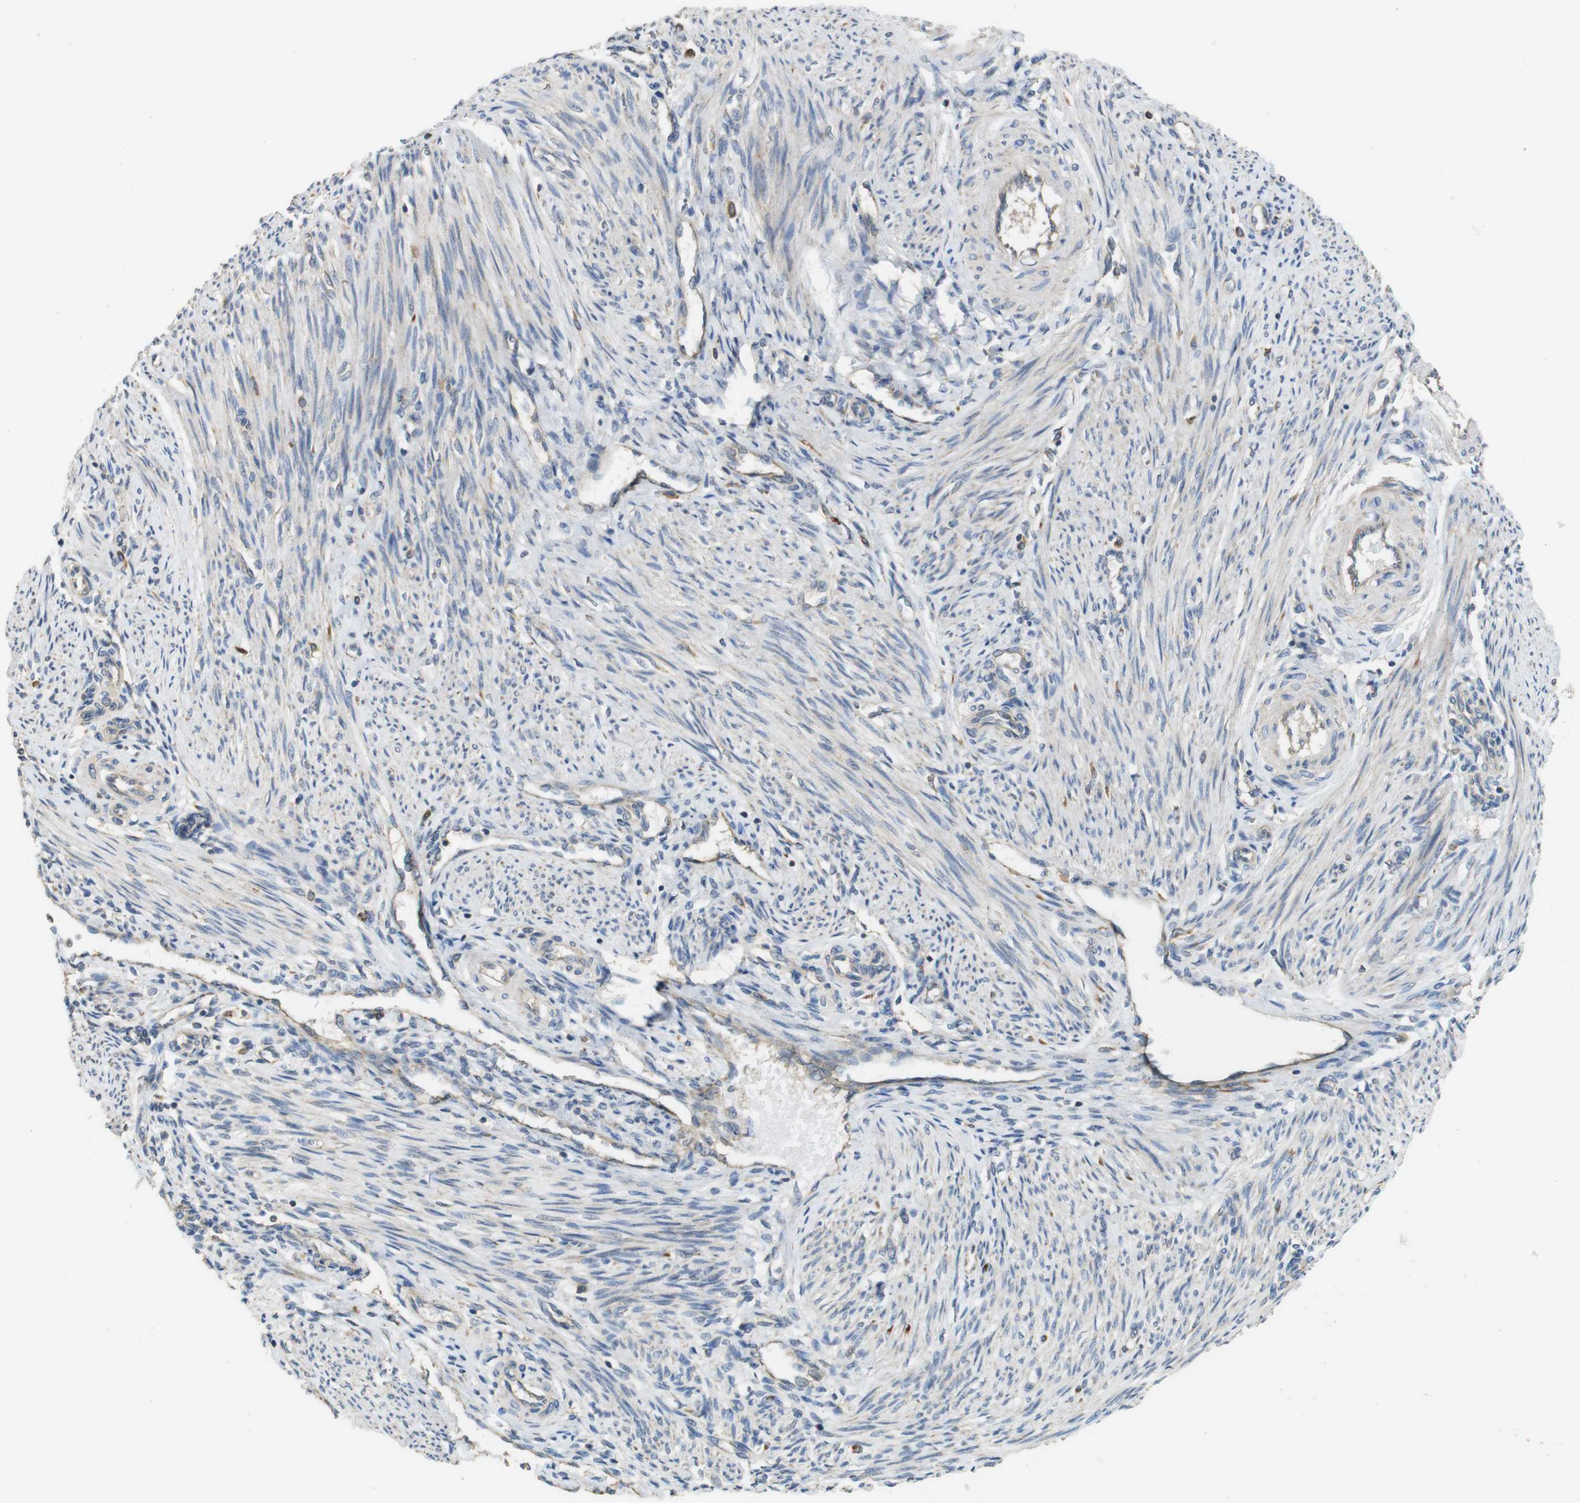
{"staining": {"intensity": "moderate", "quantity": "25%-75%", "location": "cytoplasmic/membranous"}, "tissue": "endometrium", "cell_type": "Cells in endometrial stroma", "image_type": "normal", "snomed": [{"axis": "morphology", "description": "Normal tissue, NOS"}, {"axis": "topography", "description": "Endometrium"}], "caption": "DAB (3,3'-diaminobenzidine) immunohistochemical staining of benign human endometrium reveals moderate cytoplasmic/membranous protein staining in approximately 25%-75% of cells in endometrial stroma.", "gene": "CALHM2", "patient": {"sex": "female", "age": 42}}